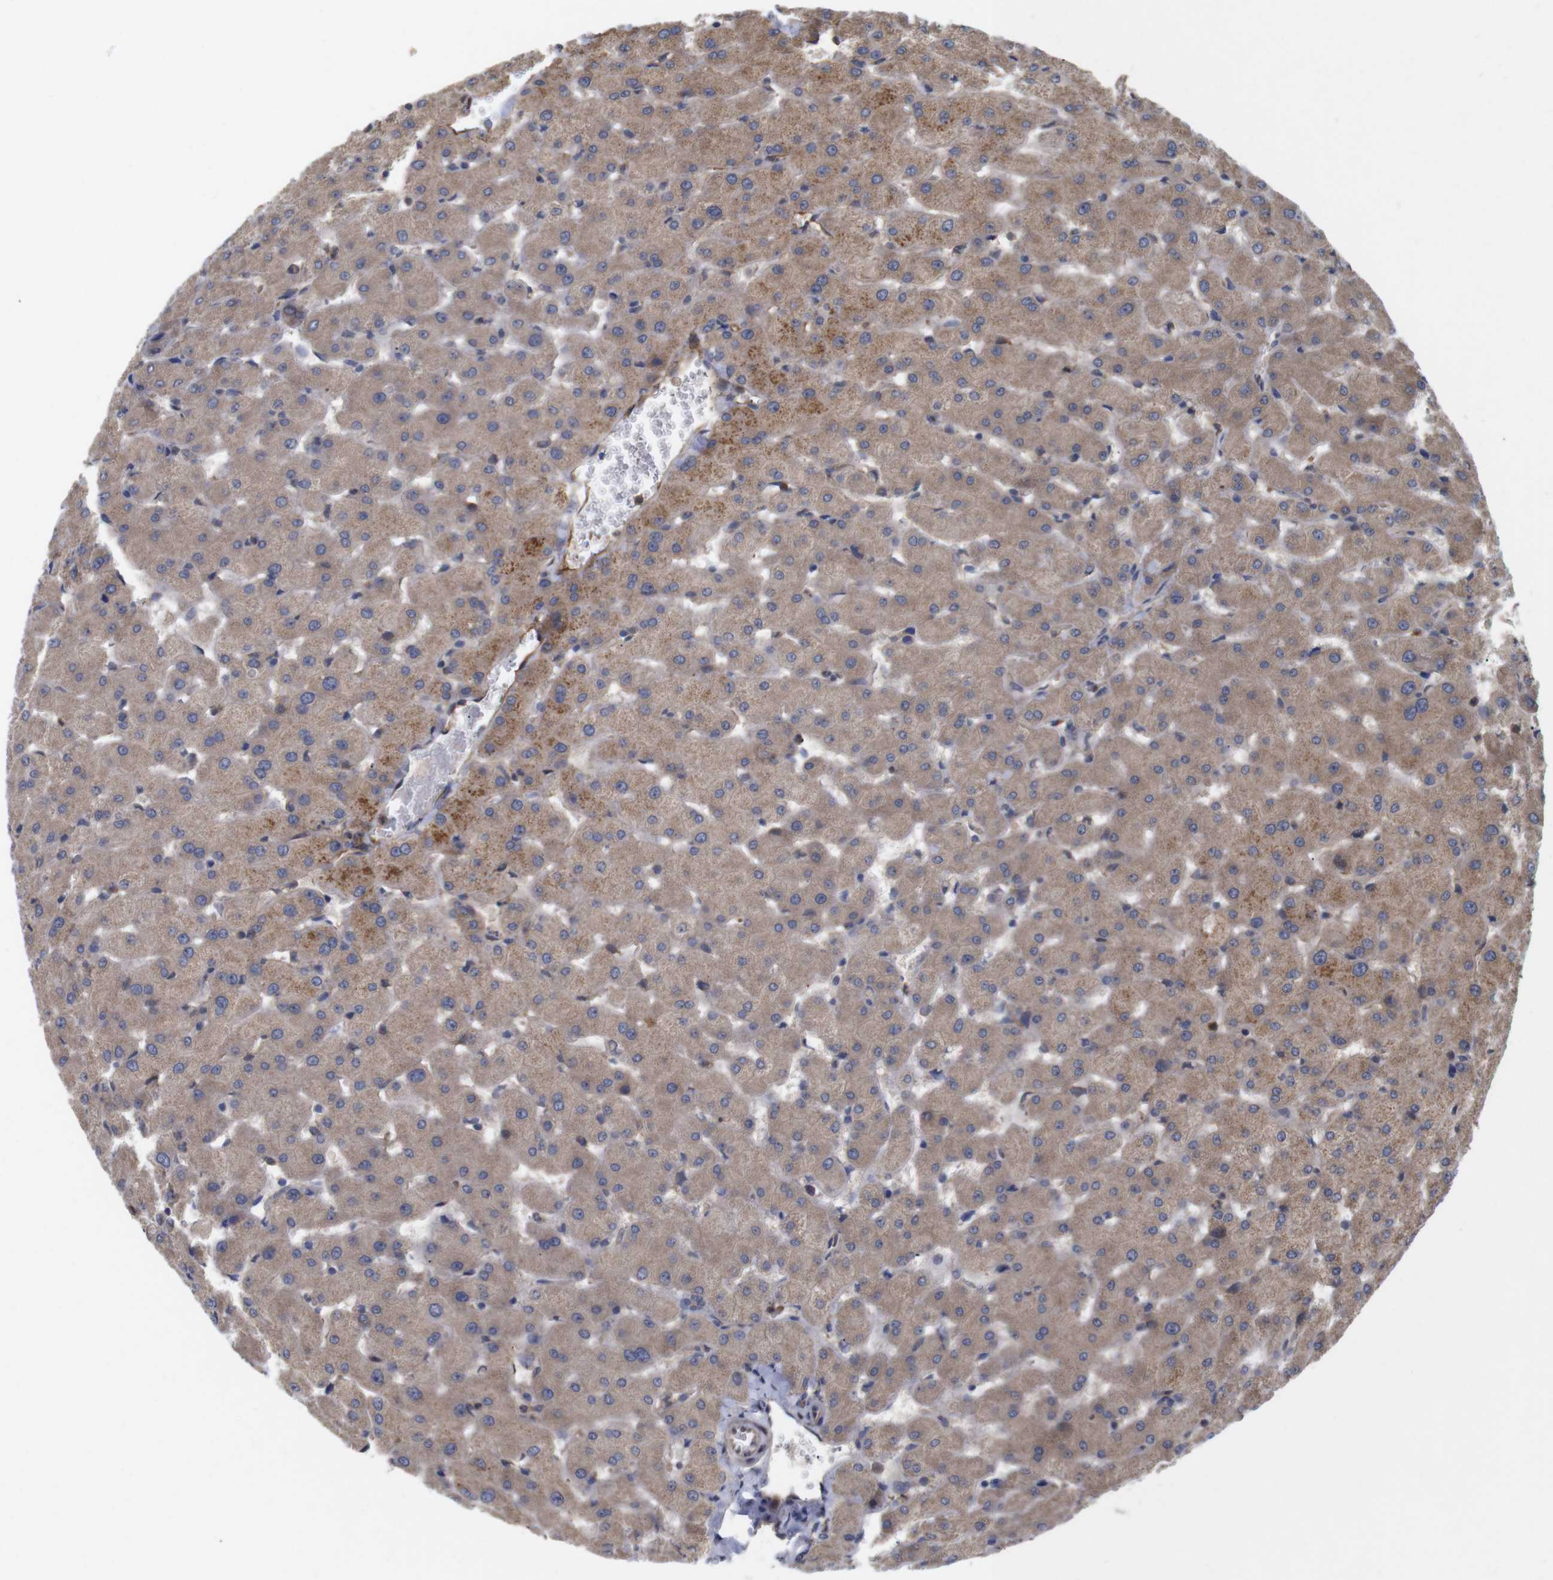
{"staining": {"intensity": "weak", "quantity": "<25%", "location": "cytoplasmic/membranous"}, "tissue": "liver", "cell_type": "Cholangiocytes", "image_type": "normal", "snomed": [{"axis": "morphology", "description": "Normal tissue, NOS"}, {"axis": "topography", "description": "Liver"}], "caption": "IHC image of unremarkable liver: human liver stained with DAB (3,3'-diaminobenzidine) reveals no significant protein staining in cholangiocytes. (Brightfield microscopy of DAB IHC at high magnification).", "gene": "TIAM1", "patient": {"sex": "female", "age": 63}}